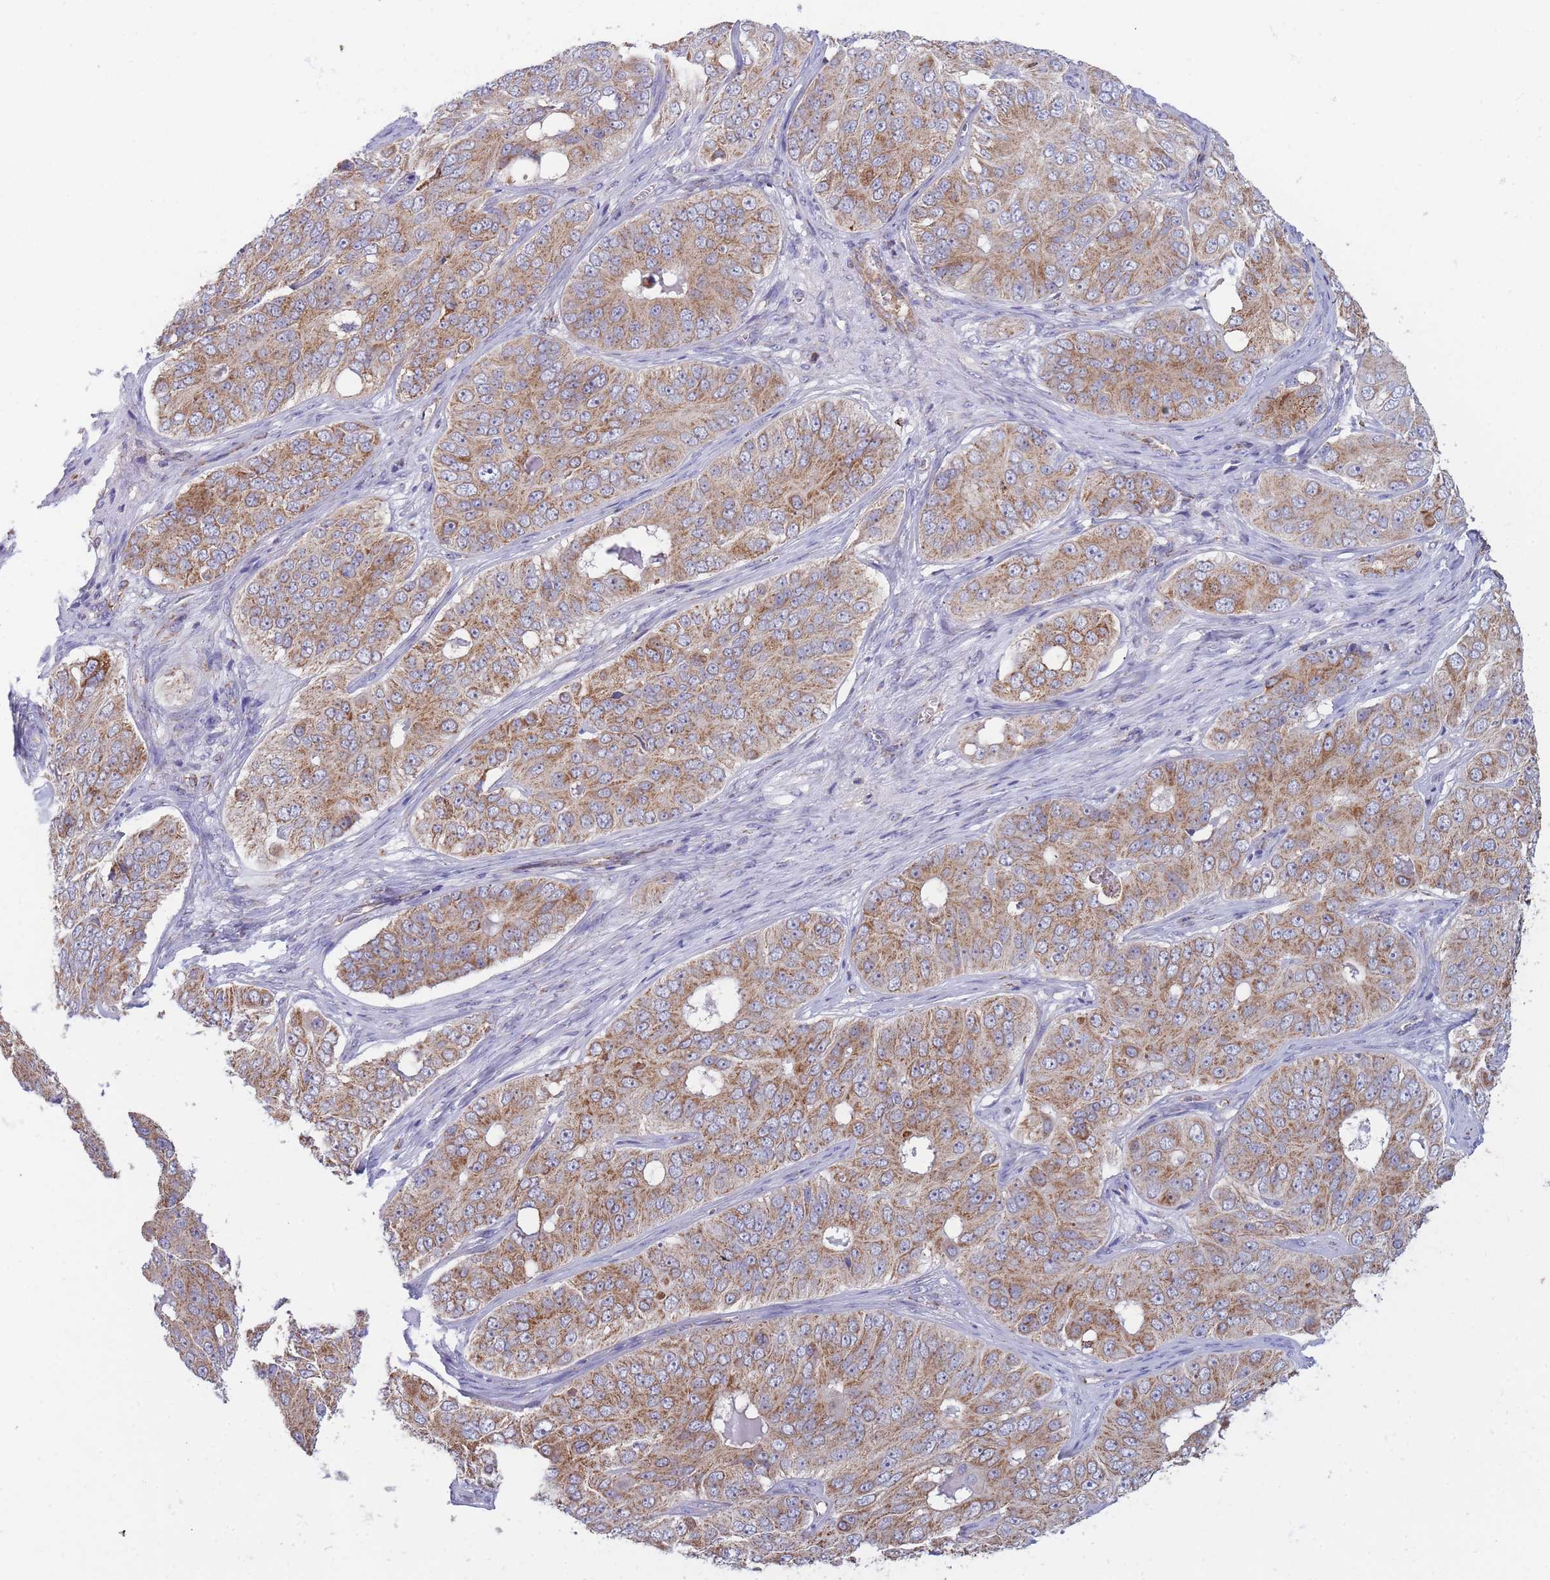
{"staining": {"intensity": "moderate", "quantity": ">75%", "location": "cytoplasmic/membranous"}, "tissue": "ovarian cancer", "cell_type": "Tumor cells", "image_type": "cancer", "snomed": [{"axis": "morphology", "description": "Carcinoma, endometroid"}, {"axis": "topography", "description": "Ovary"}], "caption": "Ovarian endometroid carcinoma tissue demonstrates moderate cytoplasmic/membranous staining in approximately >75% of tumor cells", "gene": "MRPL17", "patient": {"sex": "female", "age": 51}}